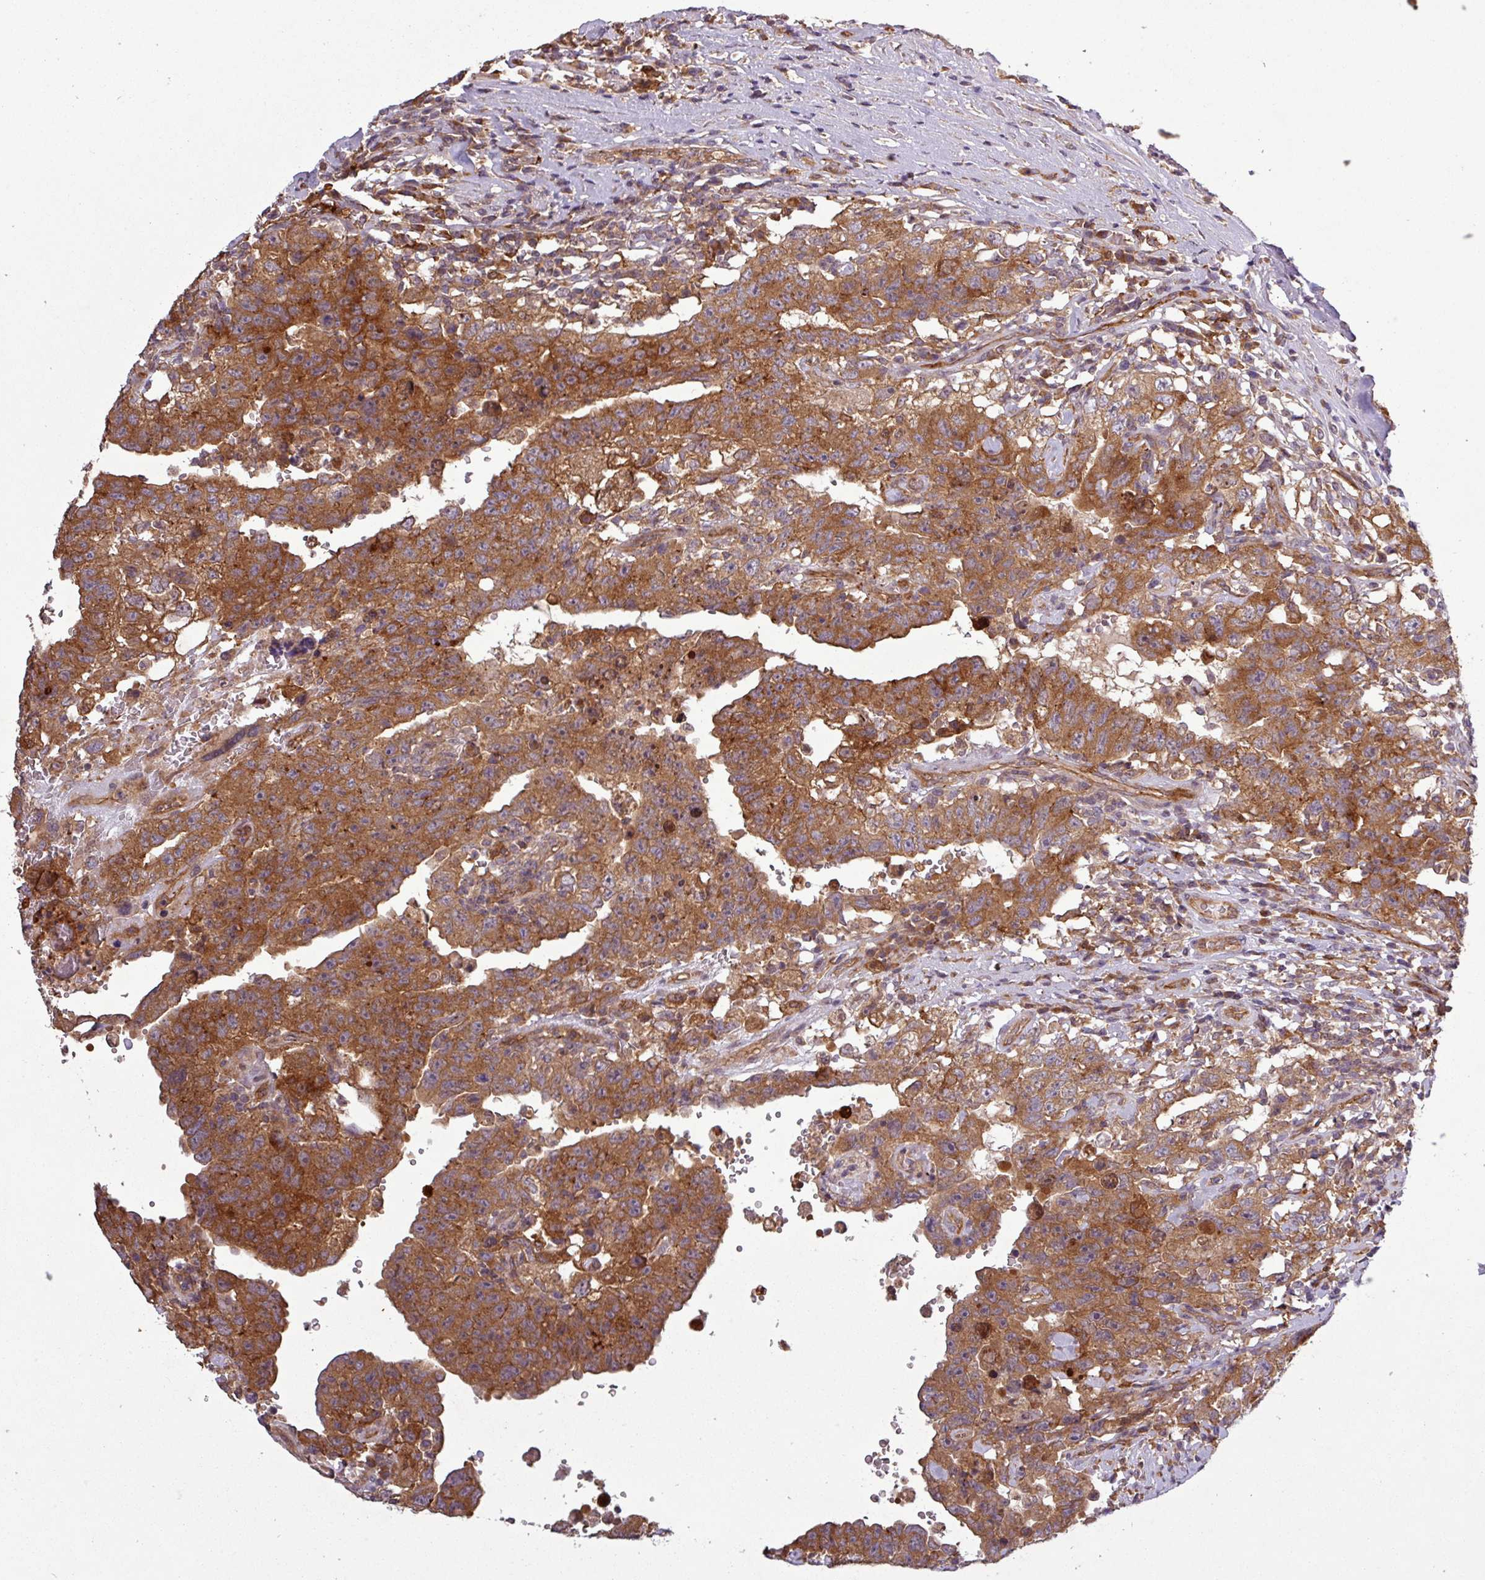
{"staining": {"intensity": "strong", "quantity": ">75%", "location": "cytoplasmic/membranous"}, "tissue": "testis cancer", "cell_type": "Tumor cells", "image_type": "cancer", "snomed": [{"axis": "morphology", "description": "Carcinoma, Embryonal, NOS"}, {"axis": "topography", "description": "Testis"}], "caption": "Immunohistochemistry photomicrograph of neoplastic tissue: testis embryonal carcinoma stained using immunohistochemistry (IHC) shows high levels of strong protein expression localized specifically in the cytoplasmic/membranous of tumor cells, appearing as a cytoplasmic/membranous brown color.", "gene": "SIRPB2", "patient": {"sex": "male", "age": 26}}